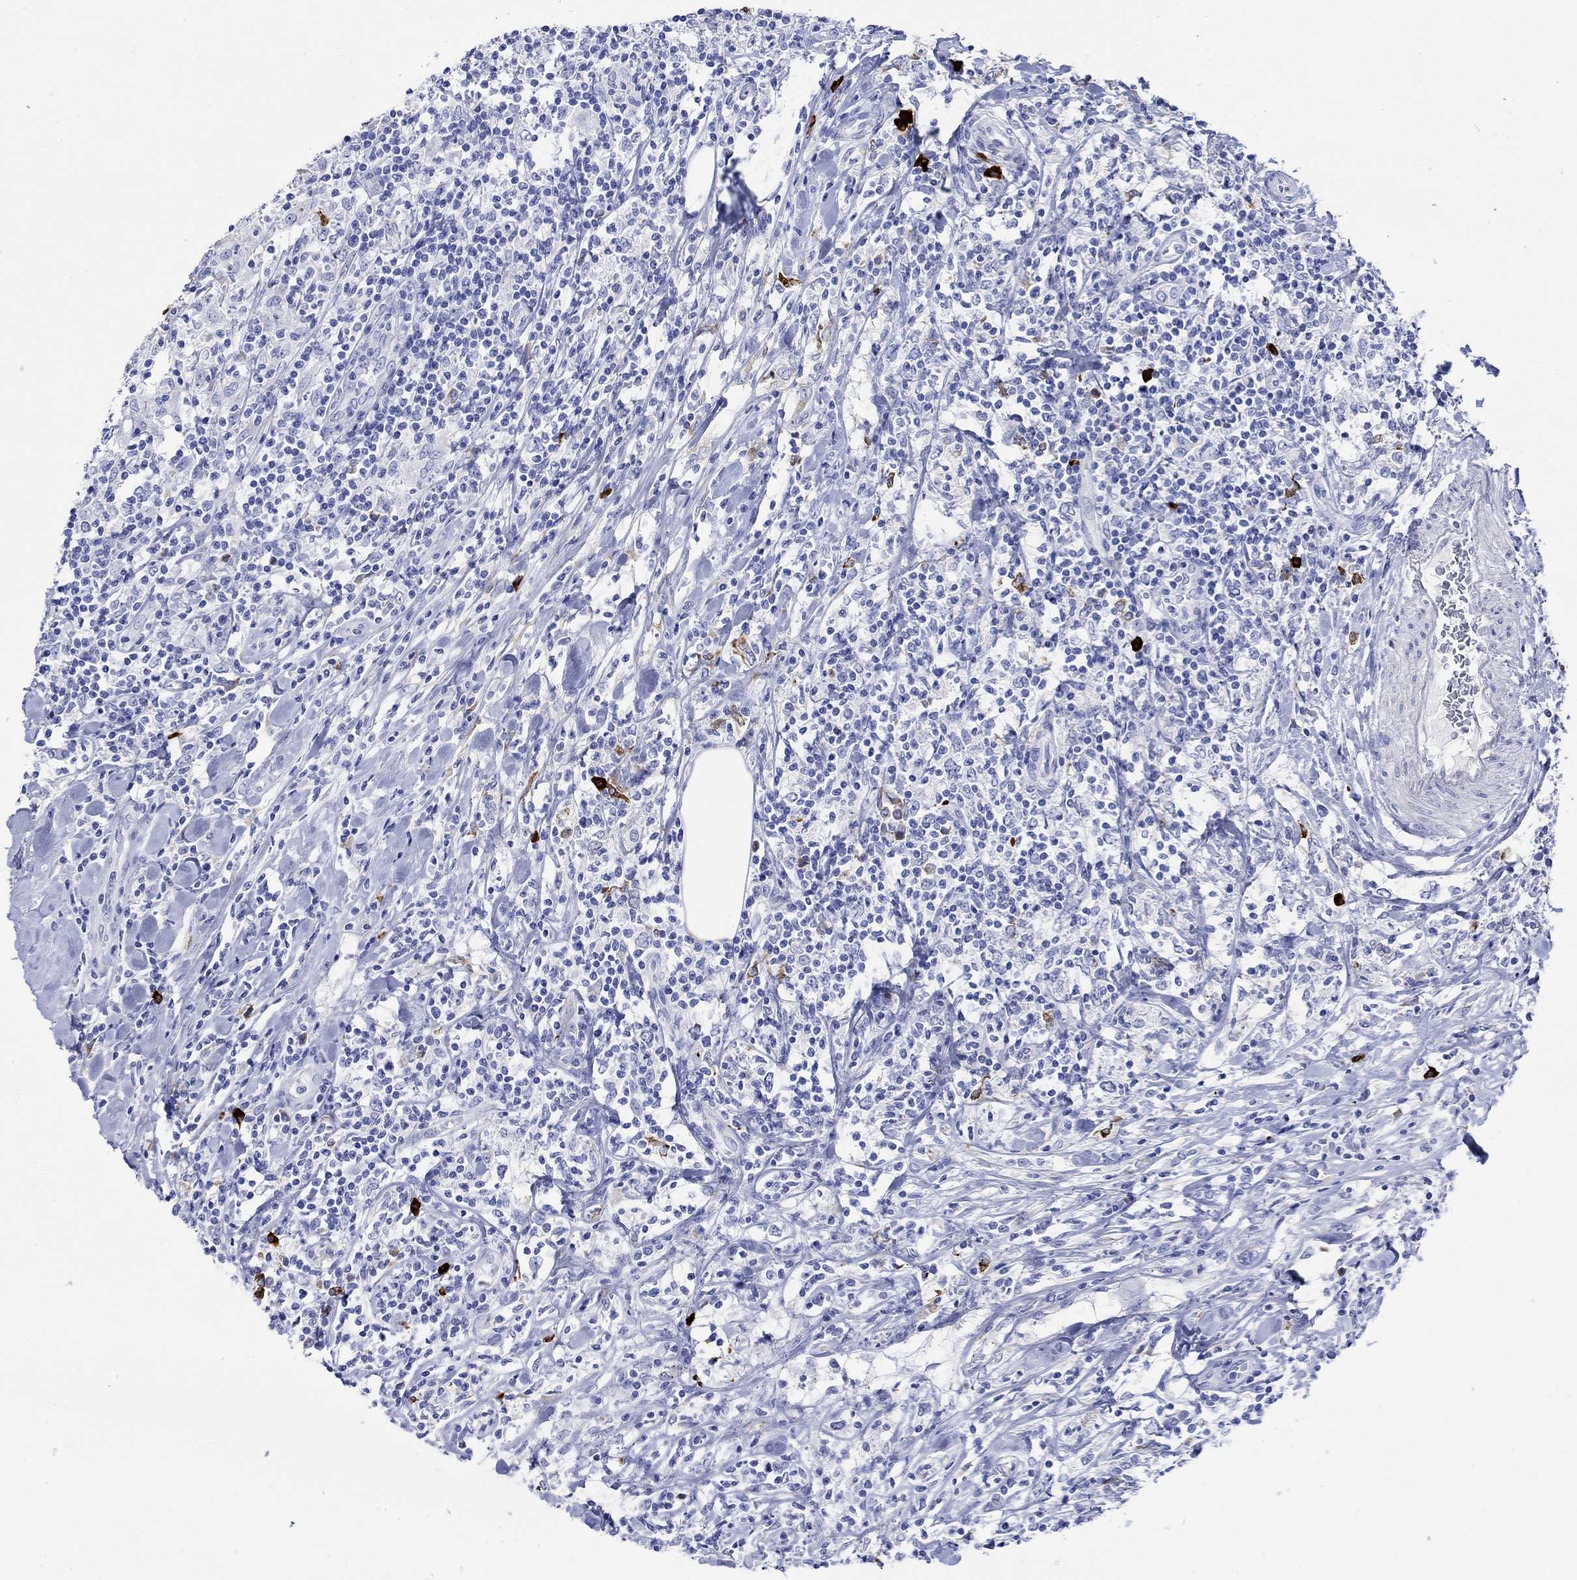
{"staining": {"intensity": "negative", "quantity": "none", "location": "none"}, "tissue": "lymphoma", "cell_type": "Tumor cells", "image_type": "cancer", "snomed": [{"axis": "morphology", "description": "Malignant lymphoma, non-Hodgkin's type, High grade"}, {"axis": "topography", "description": "Lymph node"}], "caption": "The immunohistochemistry image has no significant staining in tumor cells of lymphoma tissue.", "gene": "P2RY6", "patient": {"sex": "female", "age": 84}}